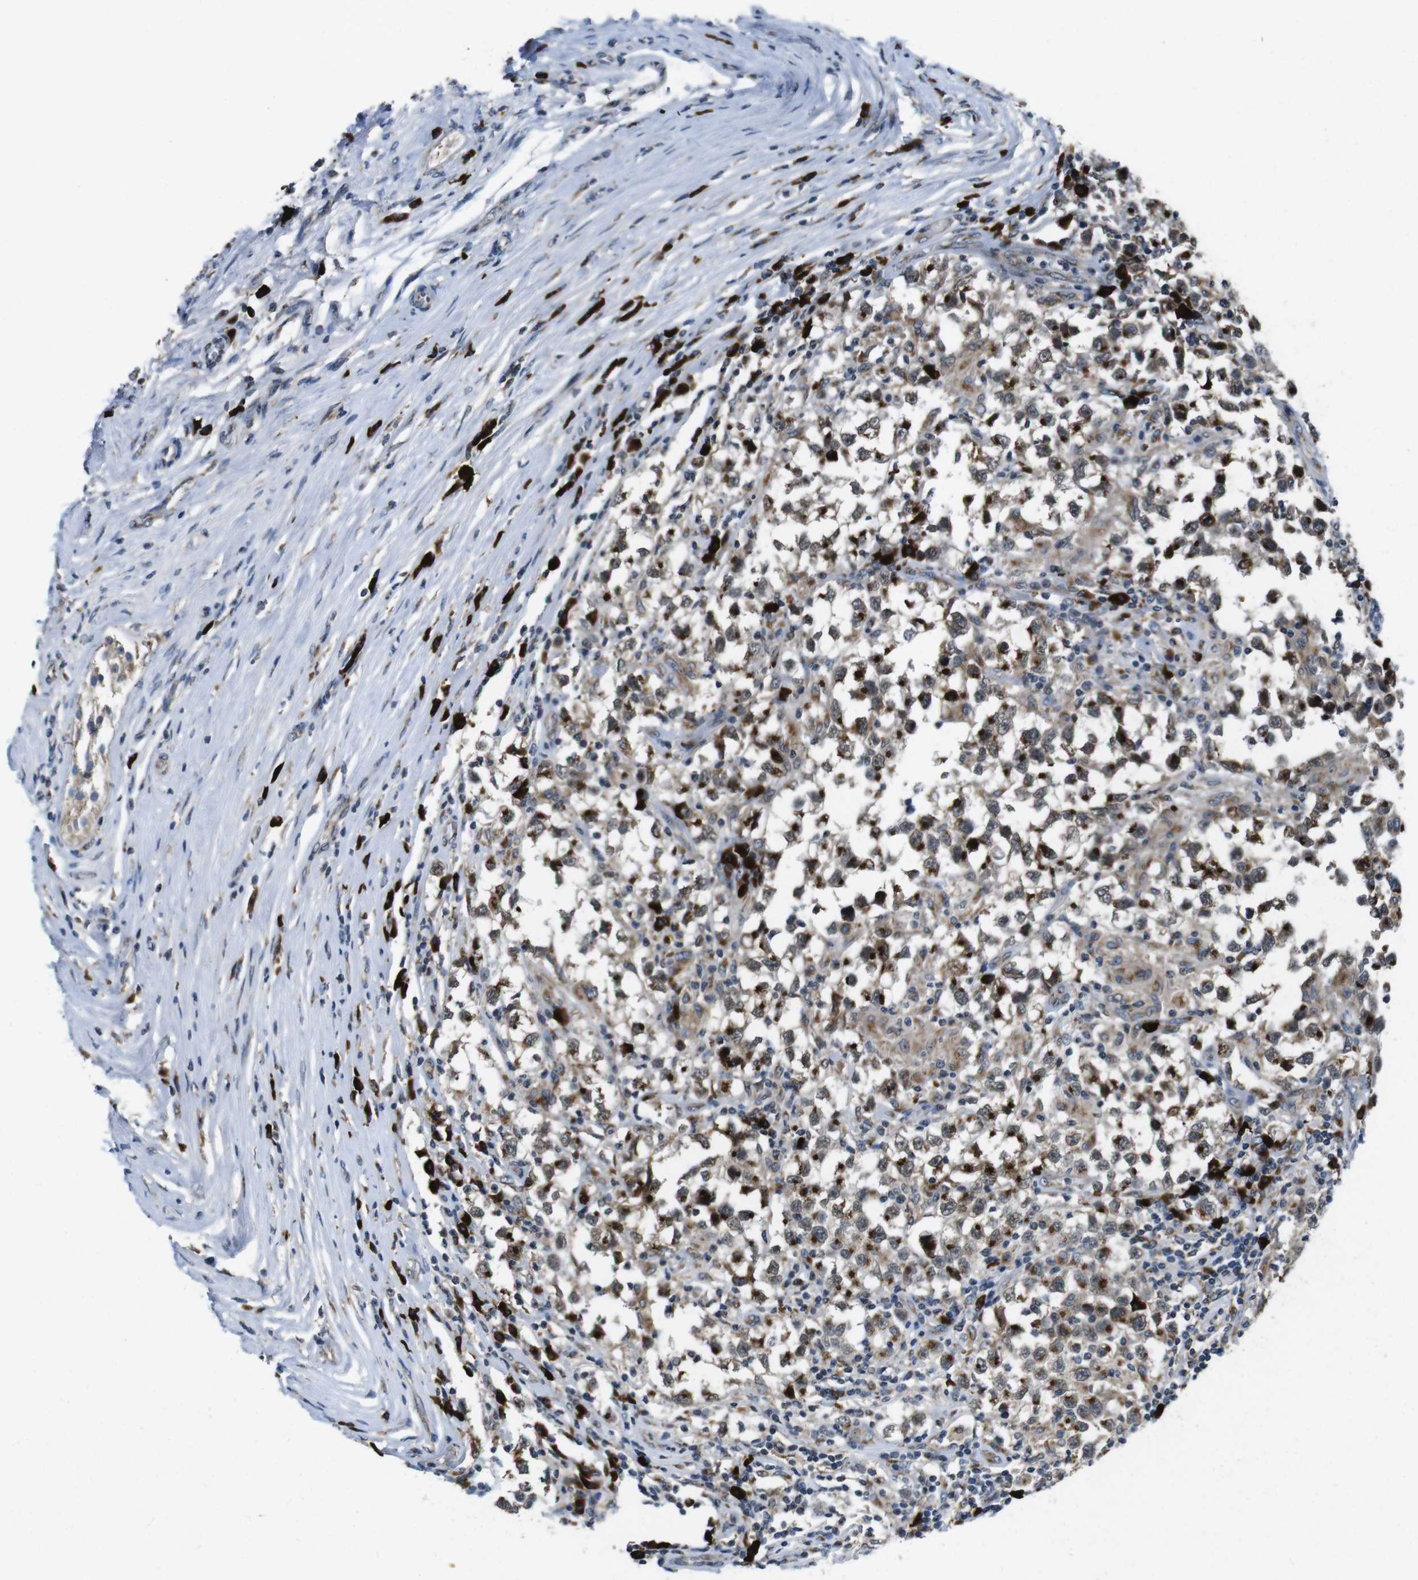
{"staining": {"intensity": "moderate", "quantity": ">75%", "location": "cytoplasmic/membranous"}, "tissue": "testis cancer", "cell_type": "Tumor cells", "image_type": "cancer", "snomed": [{"axis": "morphology", "description": "Carcinoma, Embryonal, NOS"}, {"axis": "topography", "description": "Testis"}], "caption": "Testis embryonal carcinoma stained with a brown dye exhibits moderate cytoplasmic/membranous positive positivity in approximately >75% of tumor cells.", "gene": "ZFPL1", "patient": {"sex": "male", "age": 21}}